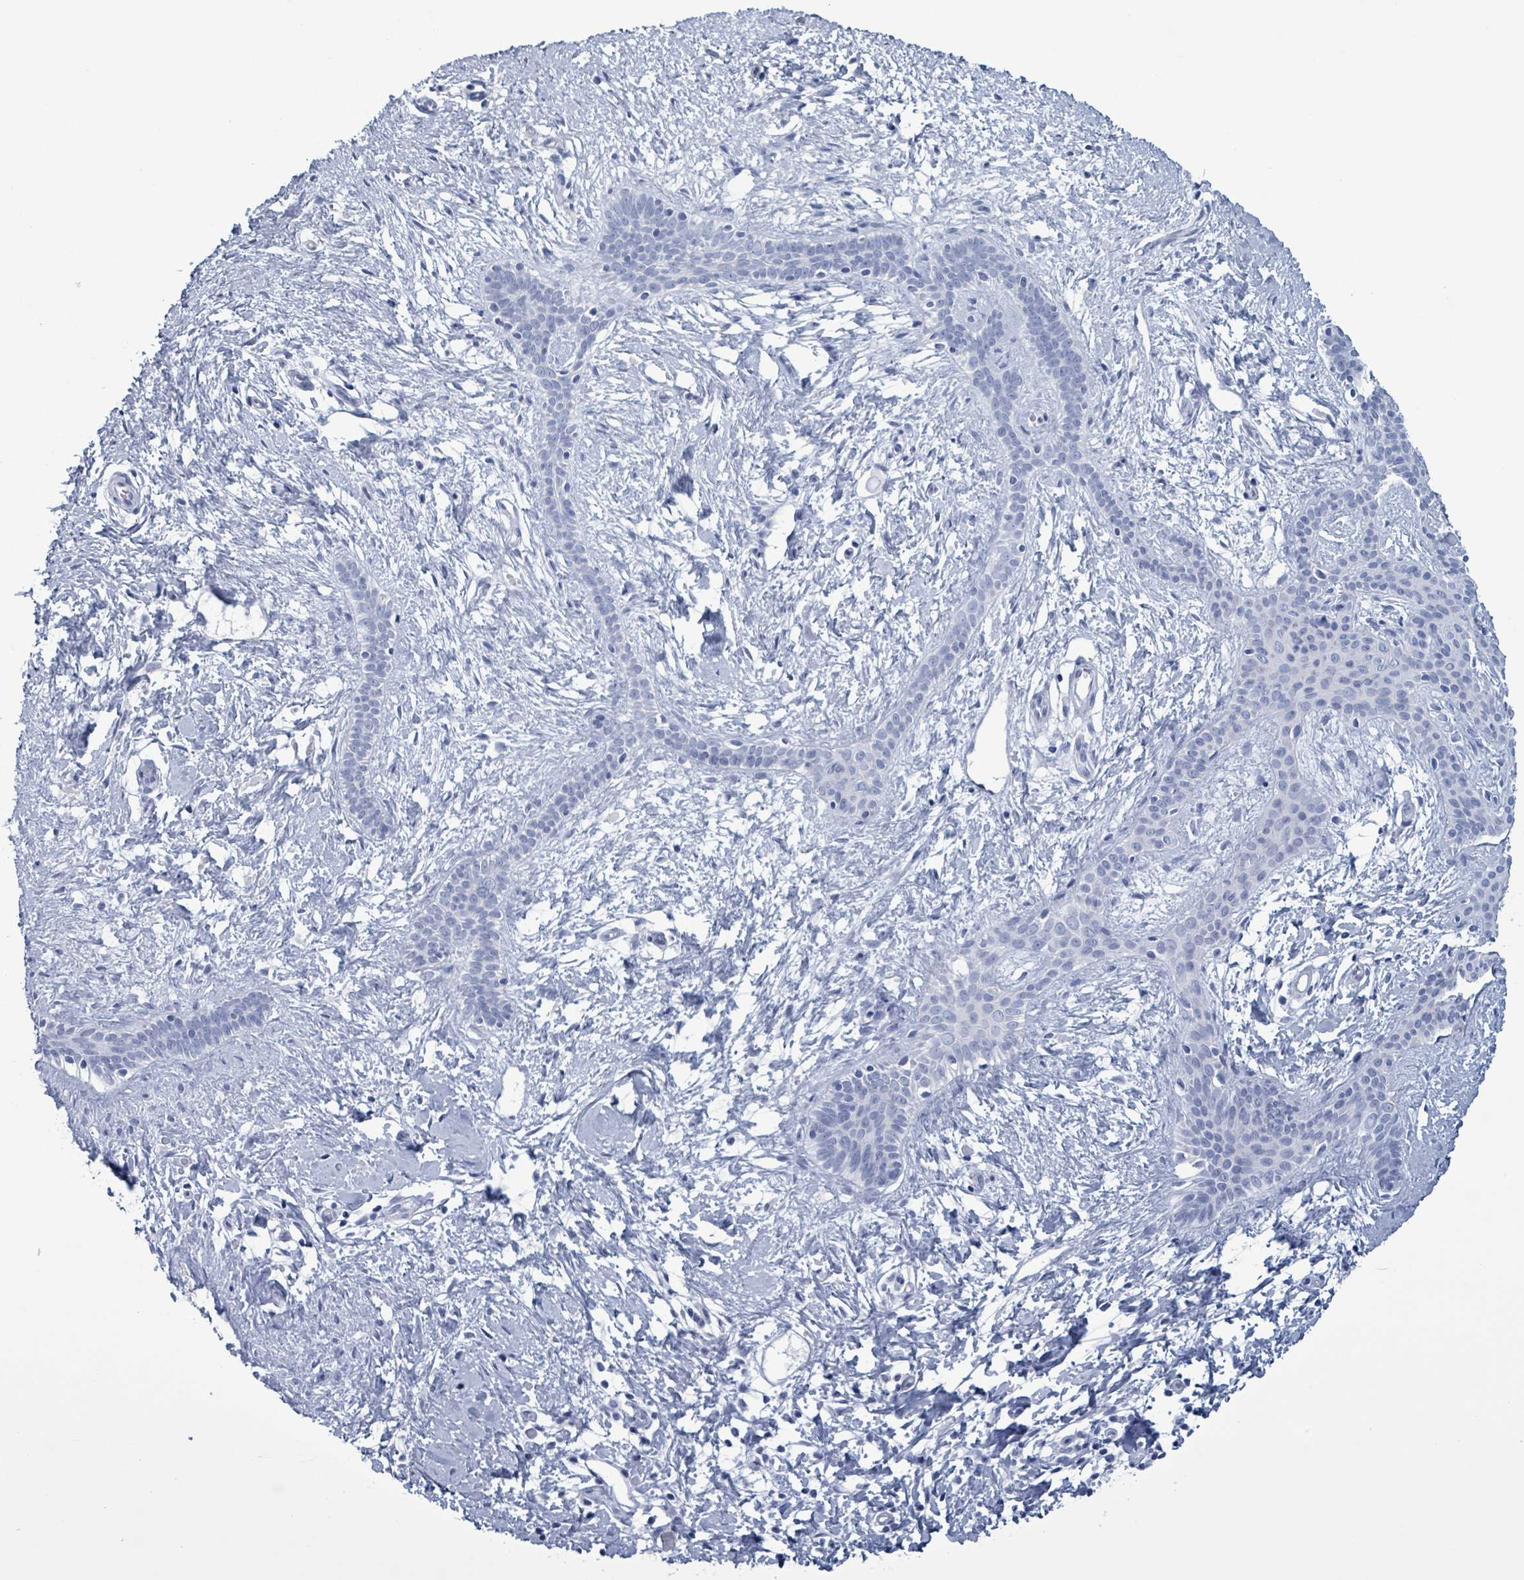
{"staining": {"intensity": "negative", "quantity": "none", "location": "none"}, "tissue": "skin cancer", "cell_type": "Tumor cells", "image_type": "cancer", "snomed": [{"axis": "morphology", "description": "Basal cell carcinoma"}, {"axis": "topography", "description": "Skin"}], "caption": "Skin cancer (basal cell carcinoma) stained for a protein using IHC demonstrates no expression tumor cells.", "gene": "NKX2-1", "patient": {"sex": "male", "age": 78}}